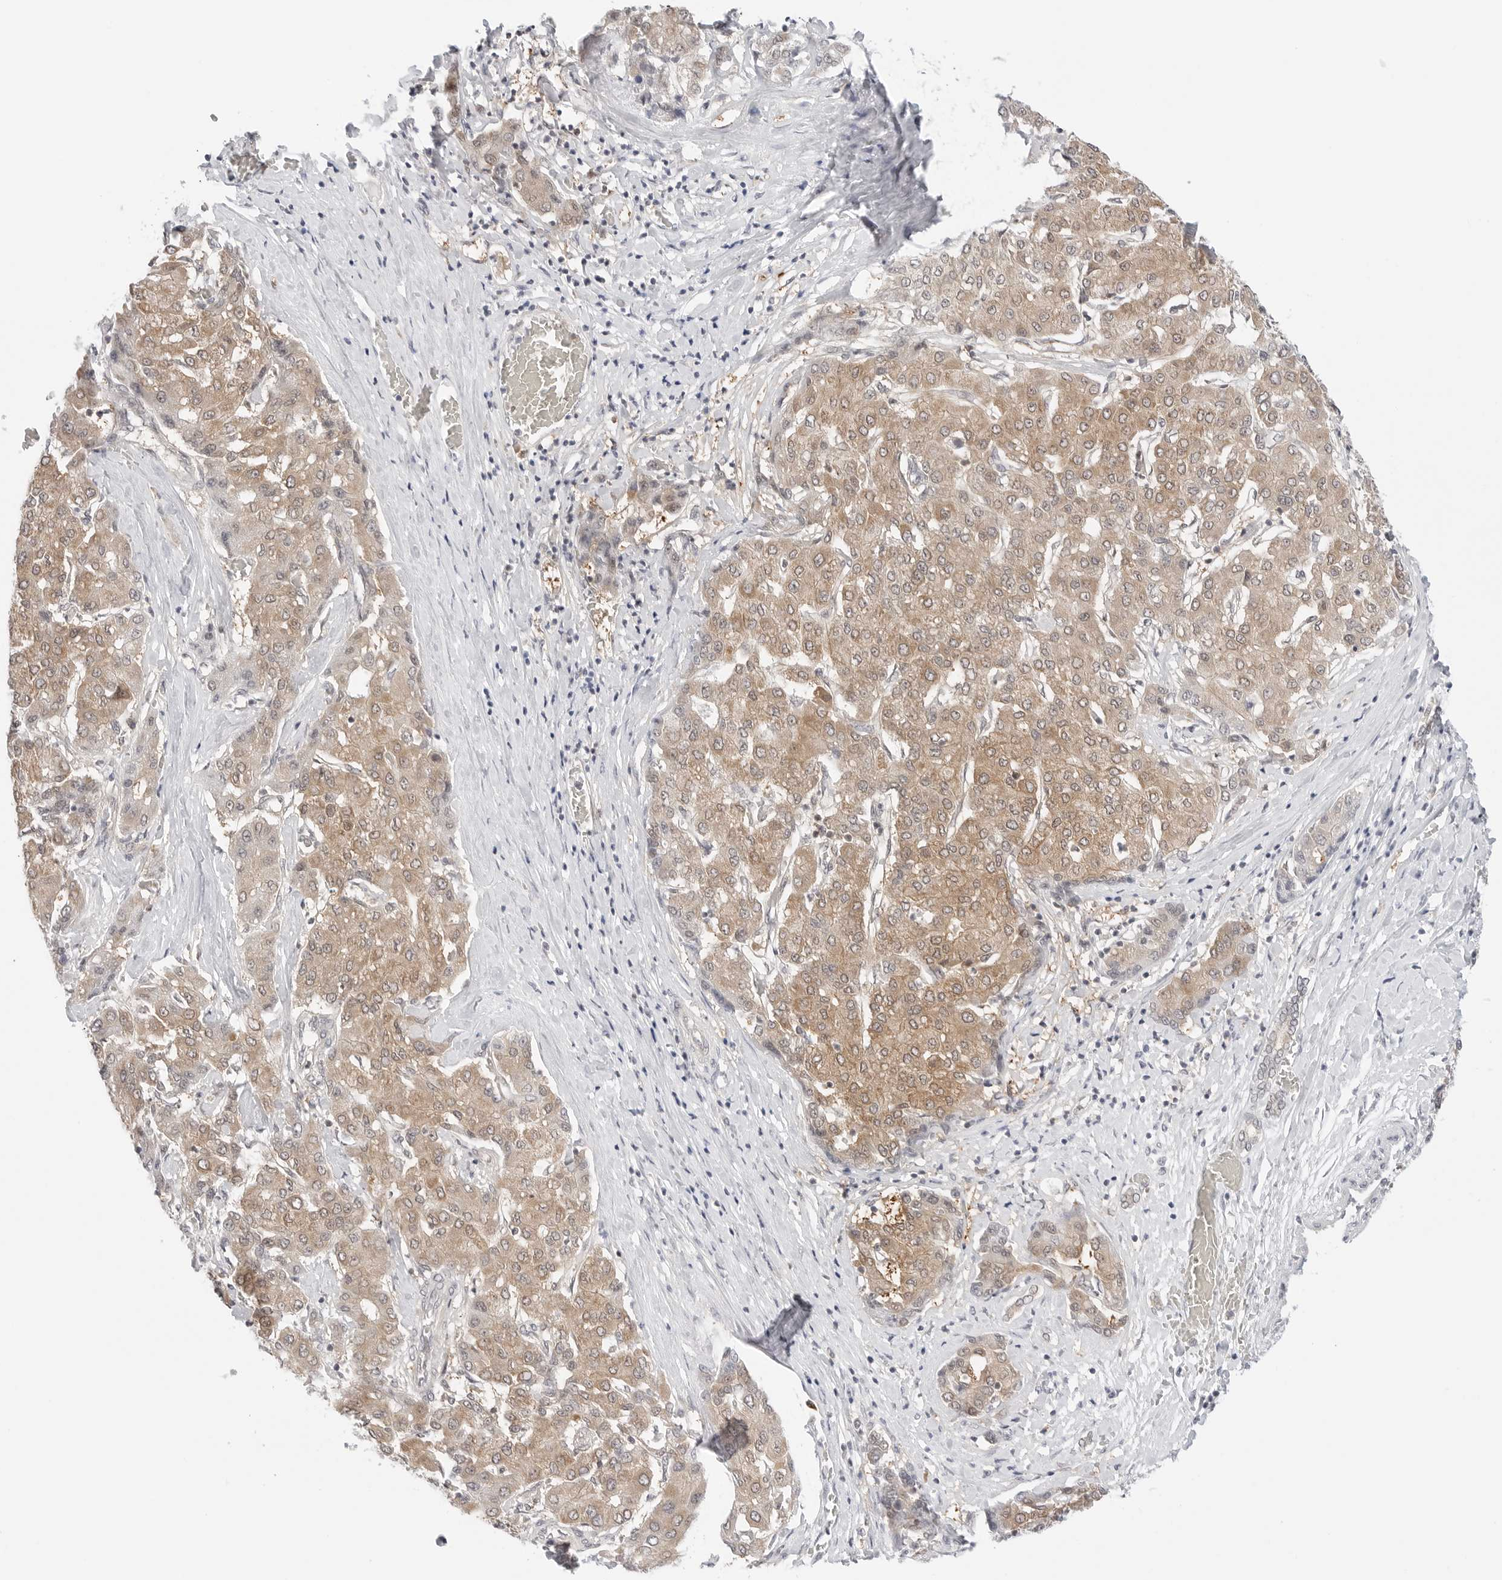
{"staining": {"intensity": "weak", "quantity": ">75%", "location": "cytoplasmic/membranous,nuclear"}, "tissue": "liver cancer", "cell_type": "Tumor cells", "image_type": "cancer", "snomed": [{"axis": "morphology", "description": "Carcinoma, Hepatocellular, NOS"}, {"axis": "topography", "description": "Liver"}], "caption": "Hepatocellular carcinoma (liver) was stained to show a protein in brown. There is low levels of weak cytoplasmic/membranous and nuclear staining in about >75% of tumor cells.", "gene": "NUDC", "patient": {"sex": "male", "age": 65}}